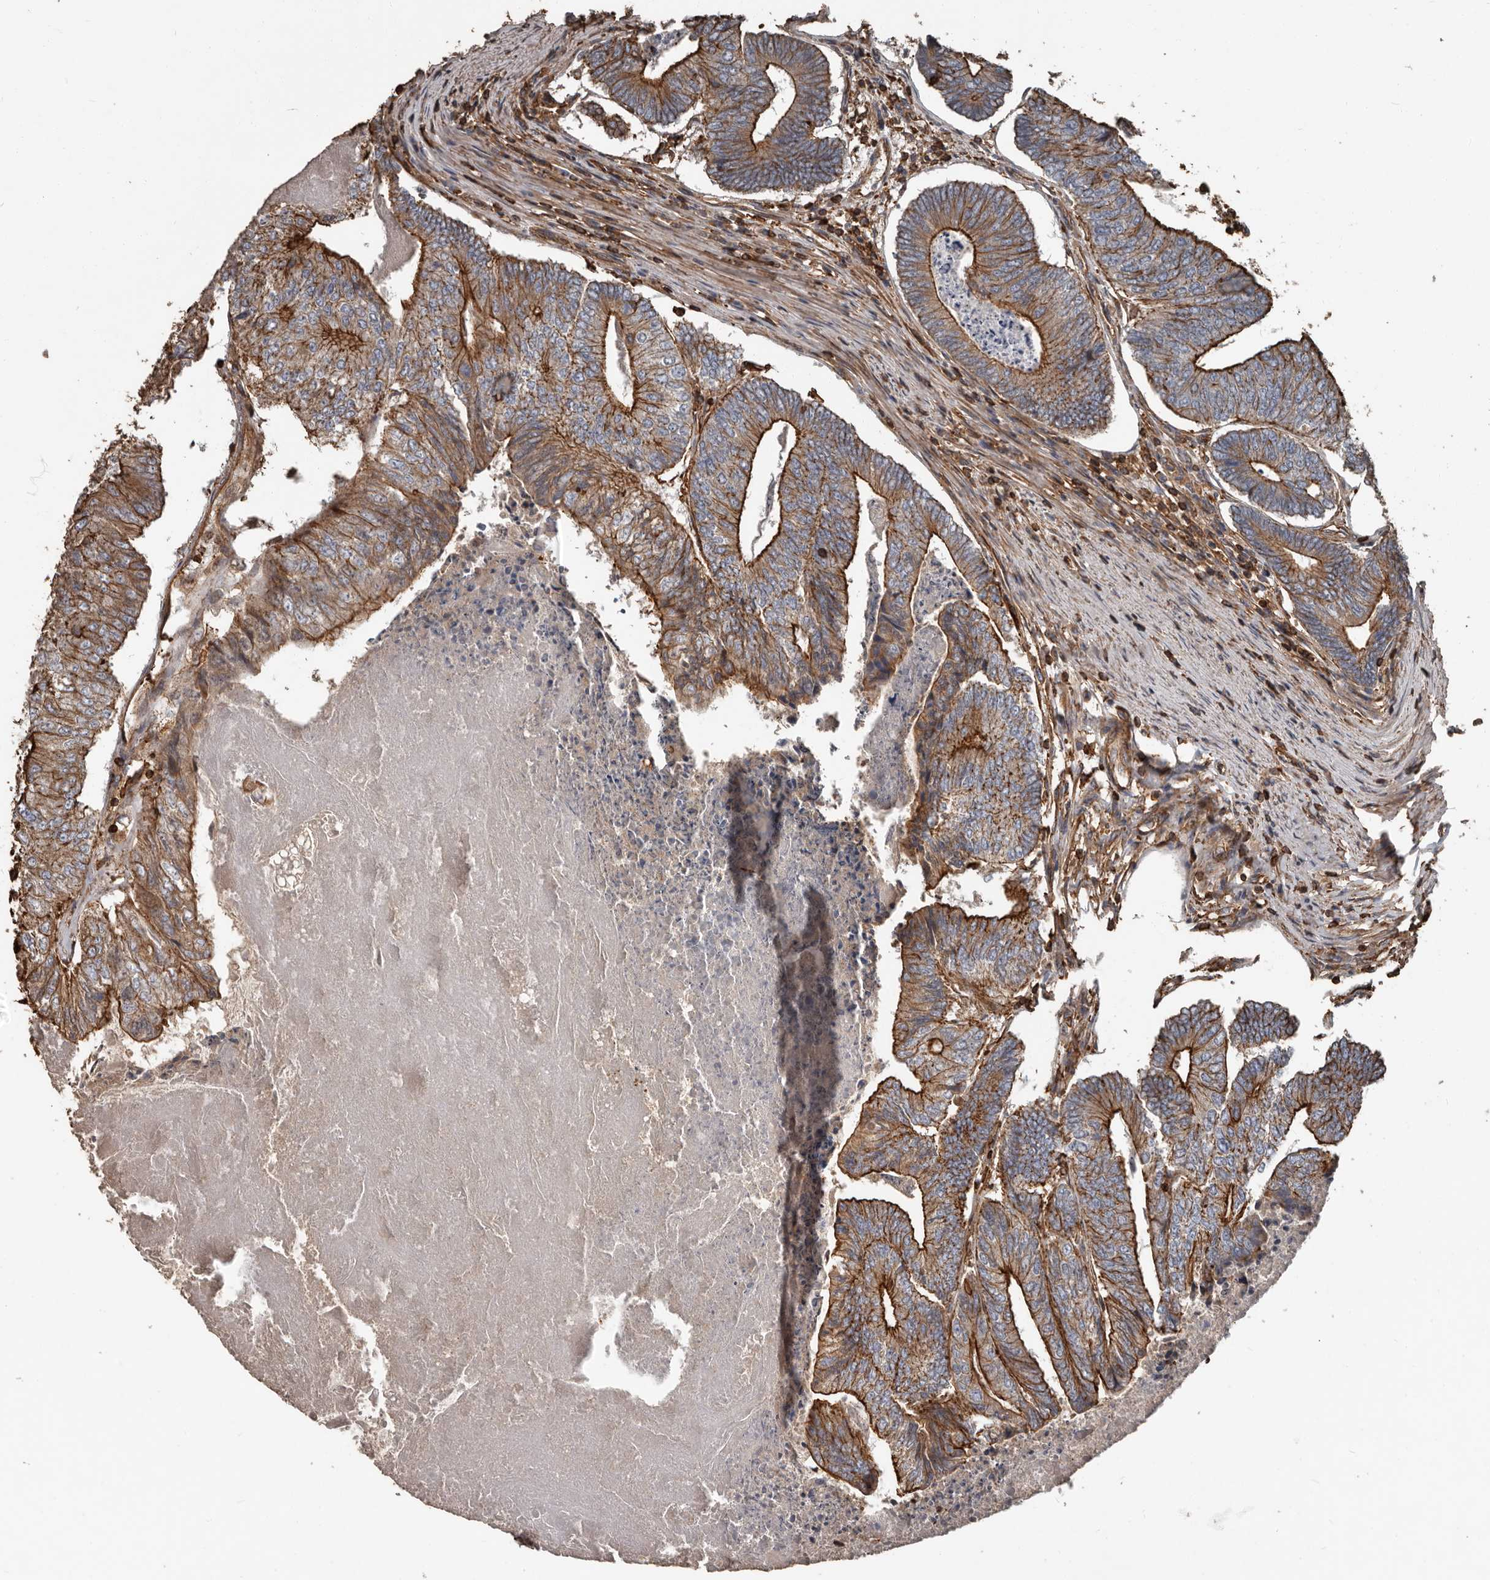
{"staining": {"intensity": "strong", "quantity": "25%-75%", "location": "cytoplasmic/membranous"}, "tissue": "colorectal cancer", "cell_type": "Tumor cells", "image_type": "cancer", "snomed": [{"axis": "morphology", "description": "Adenocarcinoma, NOS"}, {"axis": "topography", "description": "Colon"}], "caption": "Strong cytoplasmic/membranous positivity is appreciated in about 25%-75% of tumor cells in colorectal cancer (adenocarcinoma).", "gene": "DENND6B", "patient": {"sex": "female", "age": 67}}